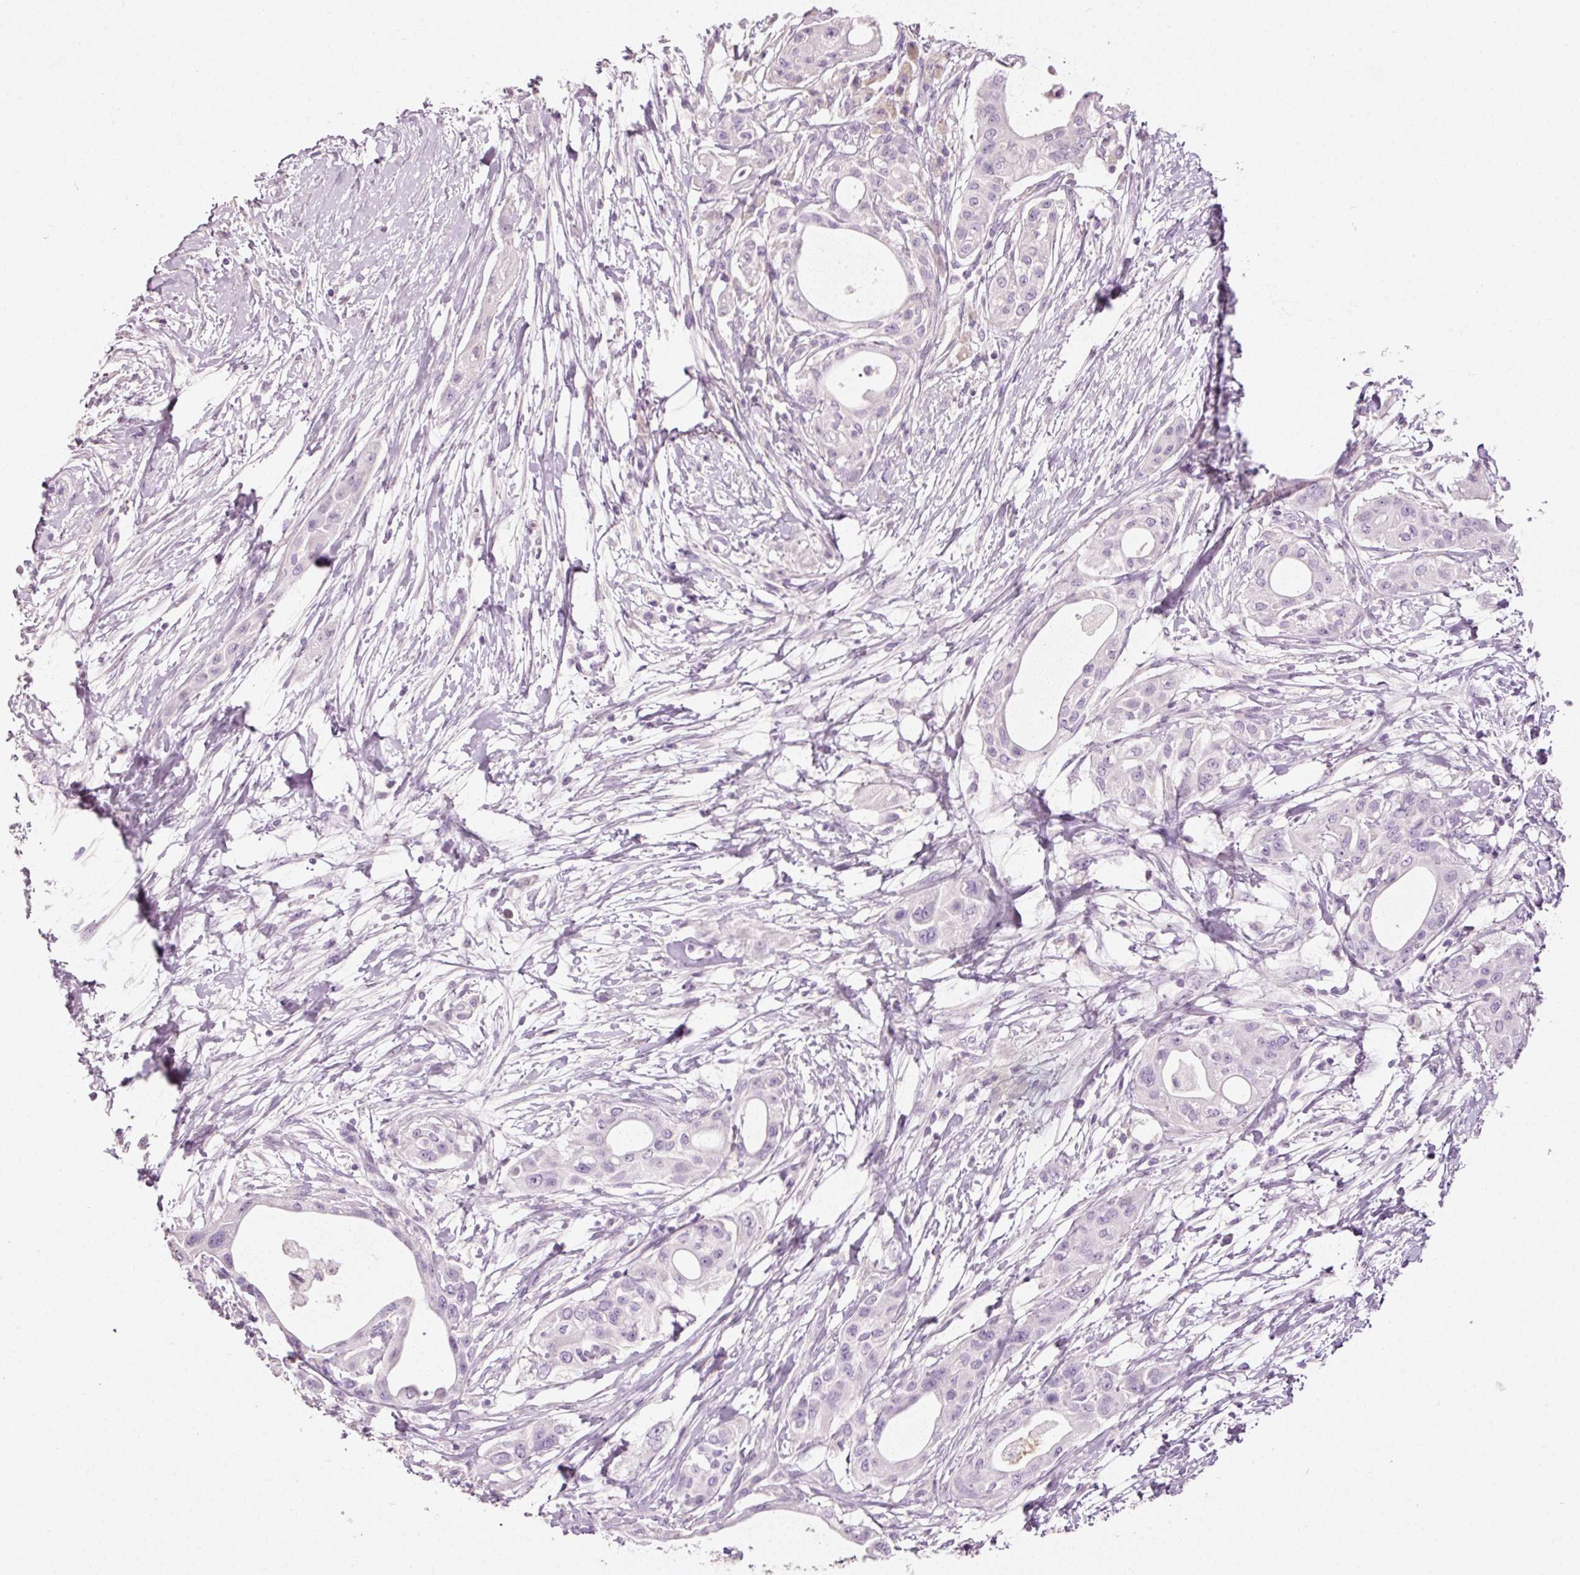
{"staining": {"intensity": "negative", "quantity": "none", "location": "none"}, "tissue": "pancreatic cancer", "cell_type": "Tumor cells", "image_type": "cancer", "snomed": [{"axis": "morphology", "description": "Adenocarcinoma, NOS"}, {"axis": "topography", "description": "Pancreas"}], "caption": "An image of human pancreatic cancer is negative for staining in tumor cells. (Brightfield microscopy of DAB immunohistochemistry at high magnification).", "gene": "MUC5AC", "patient": {"sex": "male", "age": 68}}